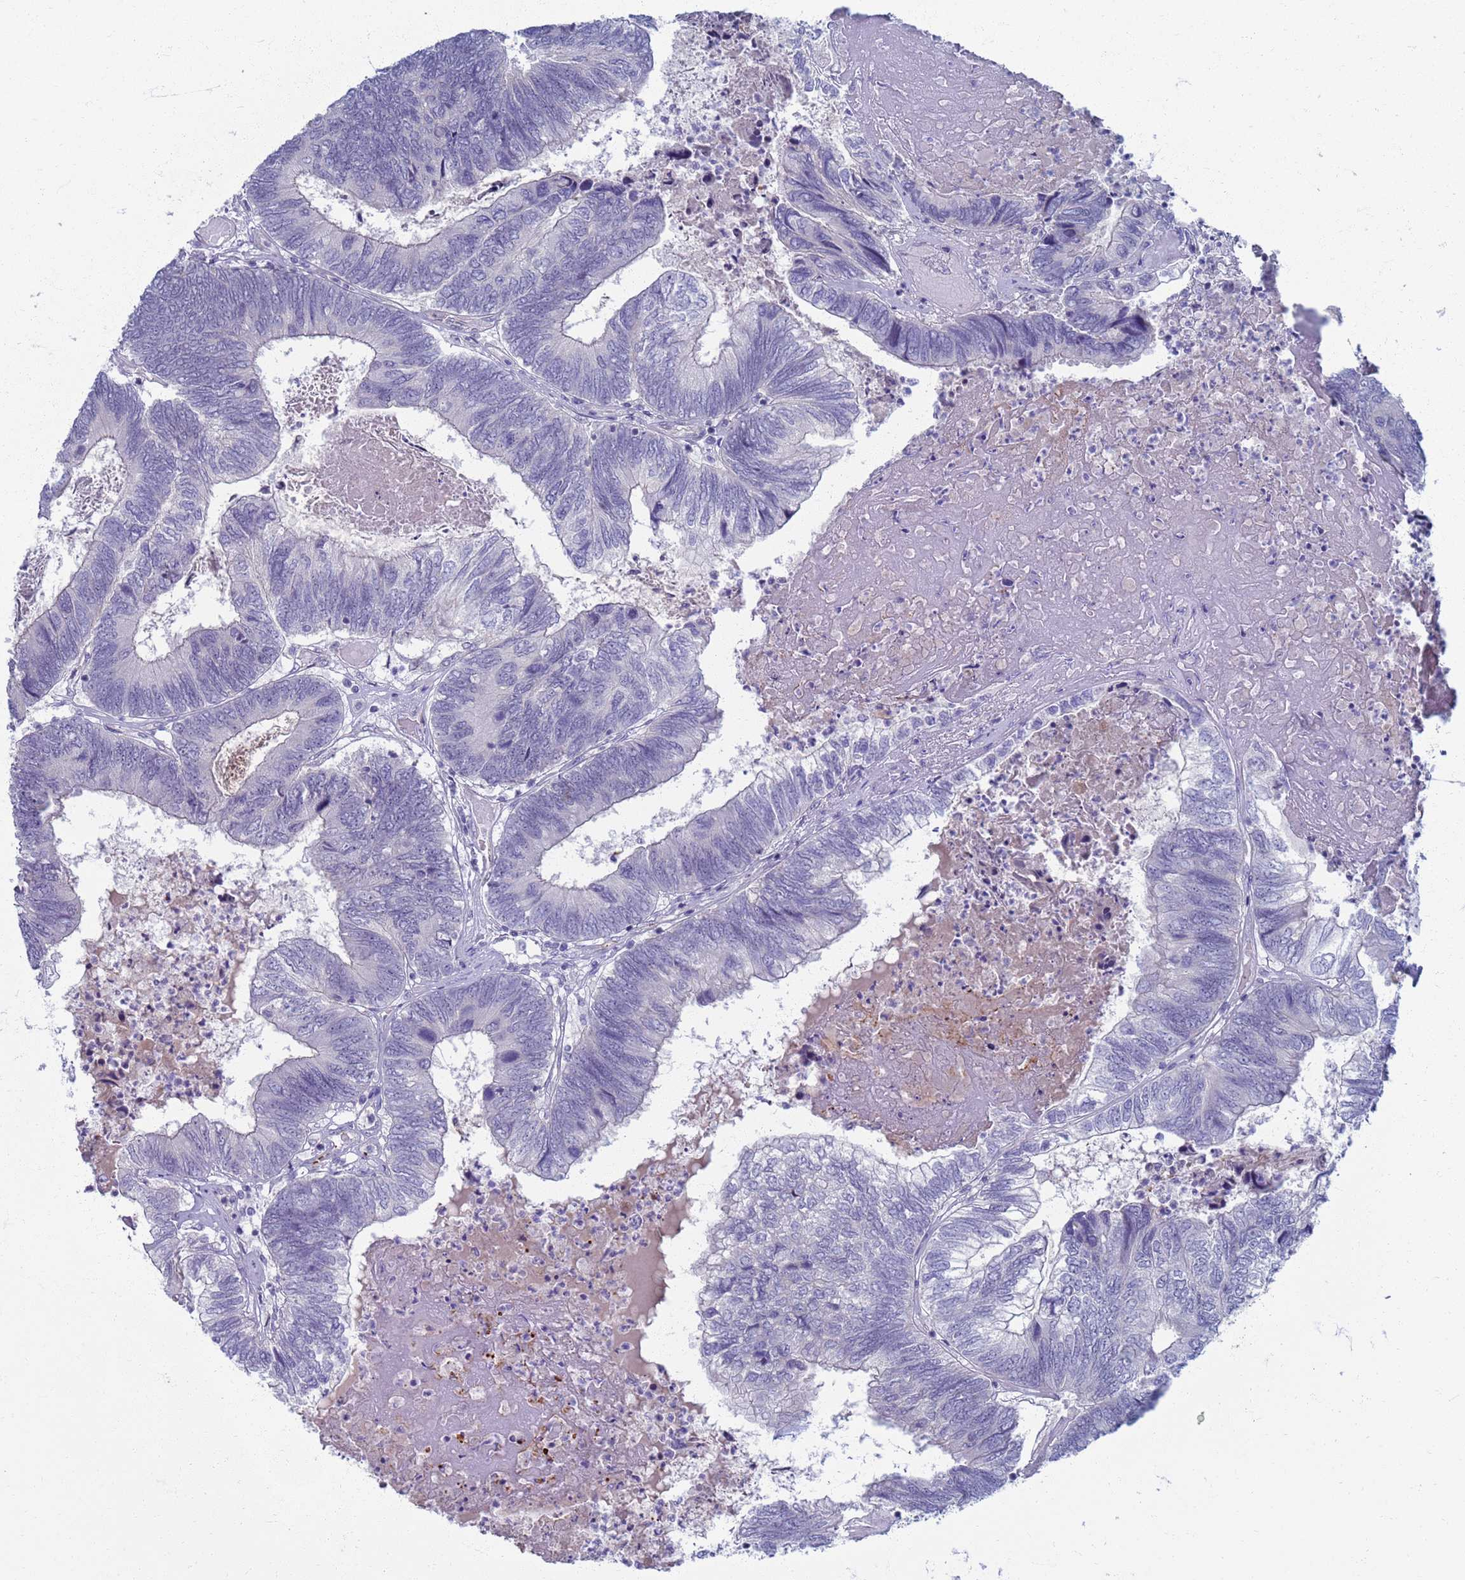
{"staining": {"intensity": "negative", "quantity": "none", "location": "none"}, "tissue": "colorectal cancer", "cell_type": "Tumor cells", "image_type": "cancer", "snomed": [{"axis": "morphology", "description": "Adenocarcinoma, NOS"}, {"axis": "topography", "description": "Colon"}], "caption": "Tumor cells show no significant positivity in colorectal cancer.", "gene": "CLCA2", "patient": {"sex": "female", "age": 67}}